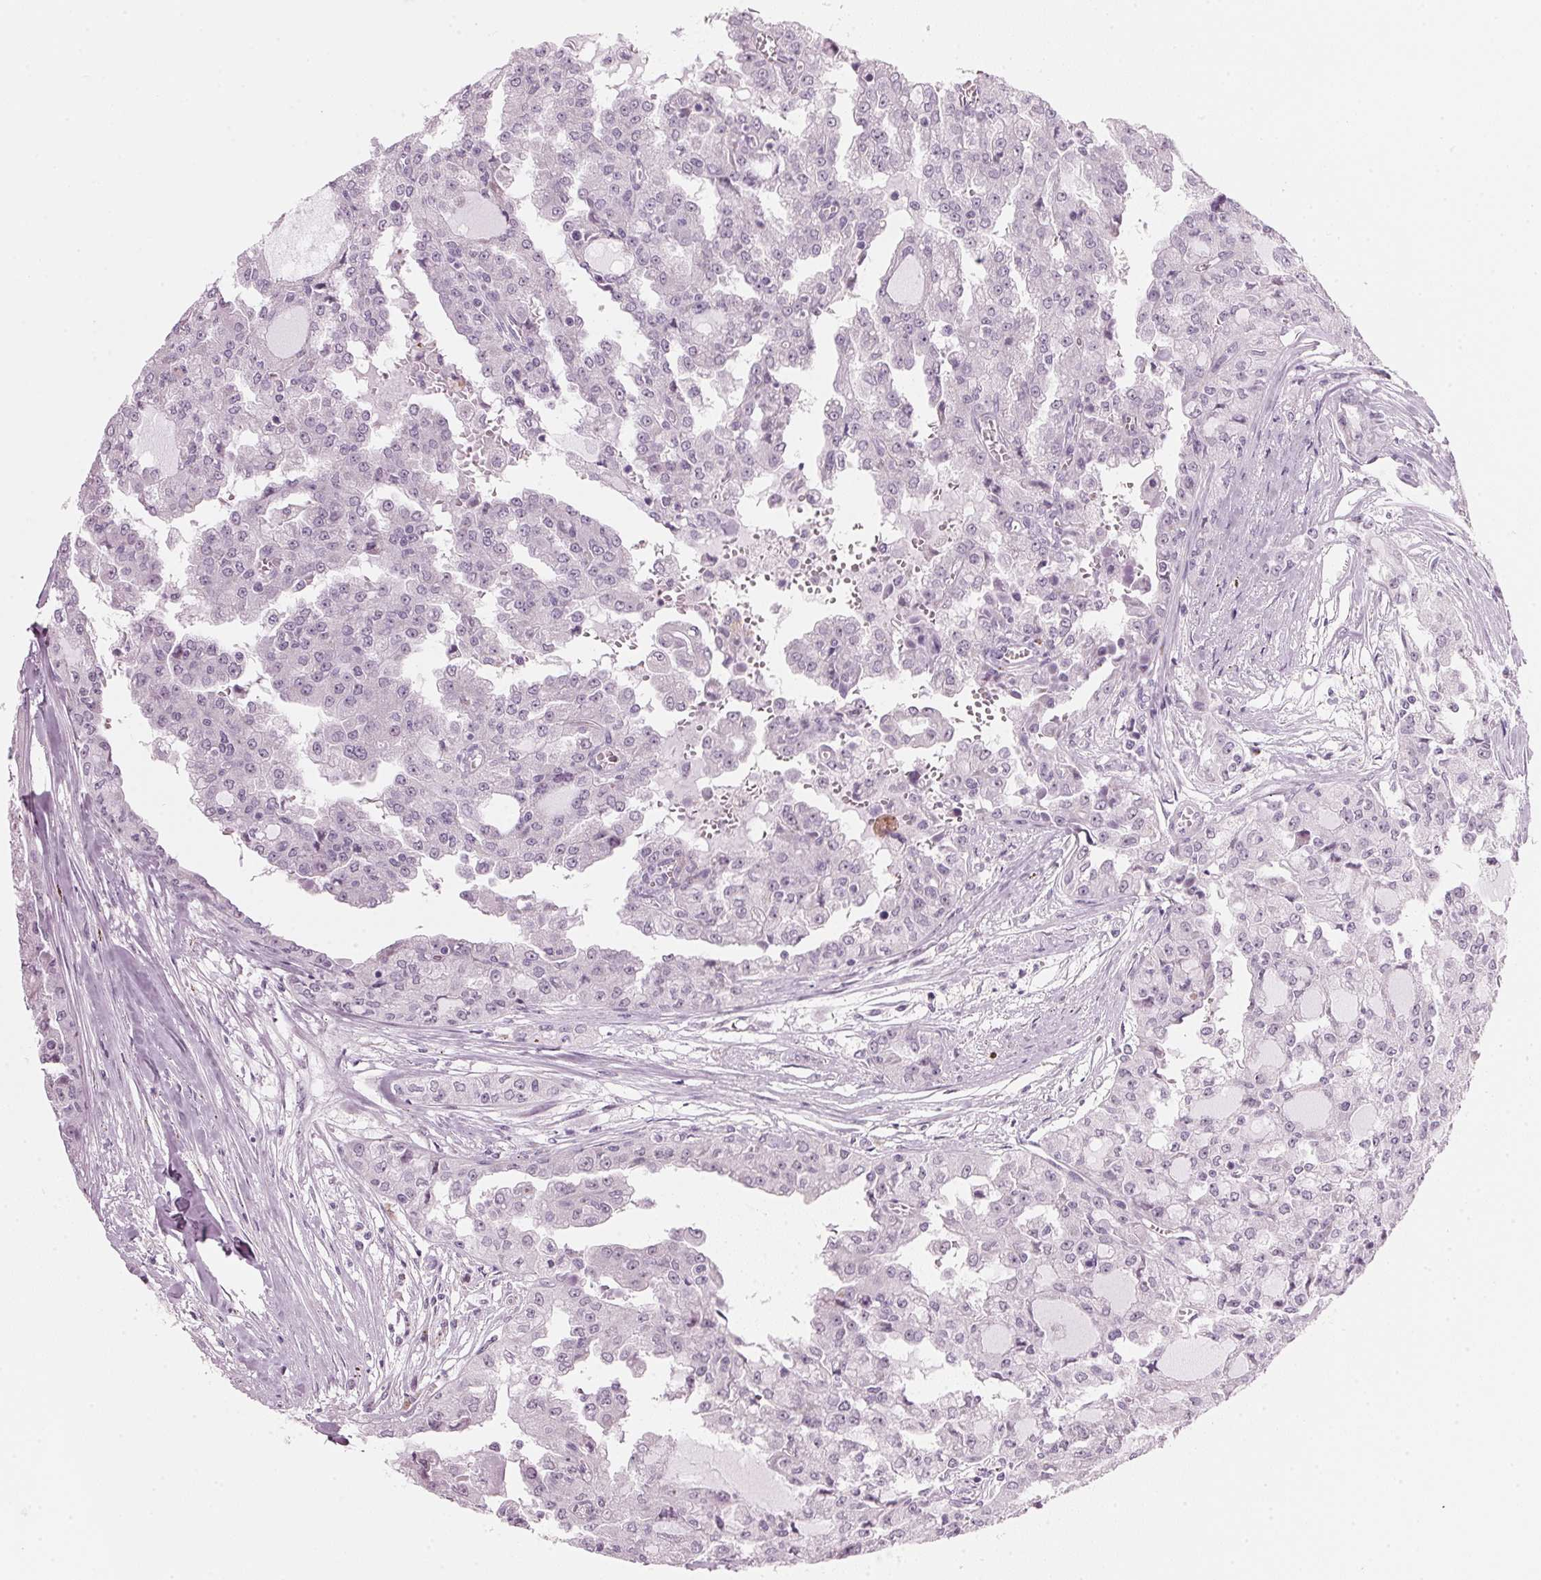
{"staining": {"intensity": "negative", "quantity": "none", "location": "none"}, "tissue": "head and neck cancer", "cell_type": "Tumor cells", "image_type": "cancer", "snomed": [{"axis": "morphology", "description": "Adenocarcinoma, NOS"}, {"axis": "topography", "description": "Head-Neck"}], "caption": "Immunohistochemistry photomicrograph of head and neck adenocarcinoma stained for a protein (brown), which reveals no staining in tumor cells. Nuclei are stained in blue.", "gene": "DNTTIP2", "patient": {"sex": "male", "age": 64}}